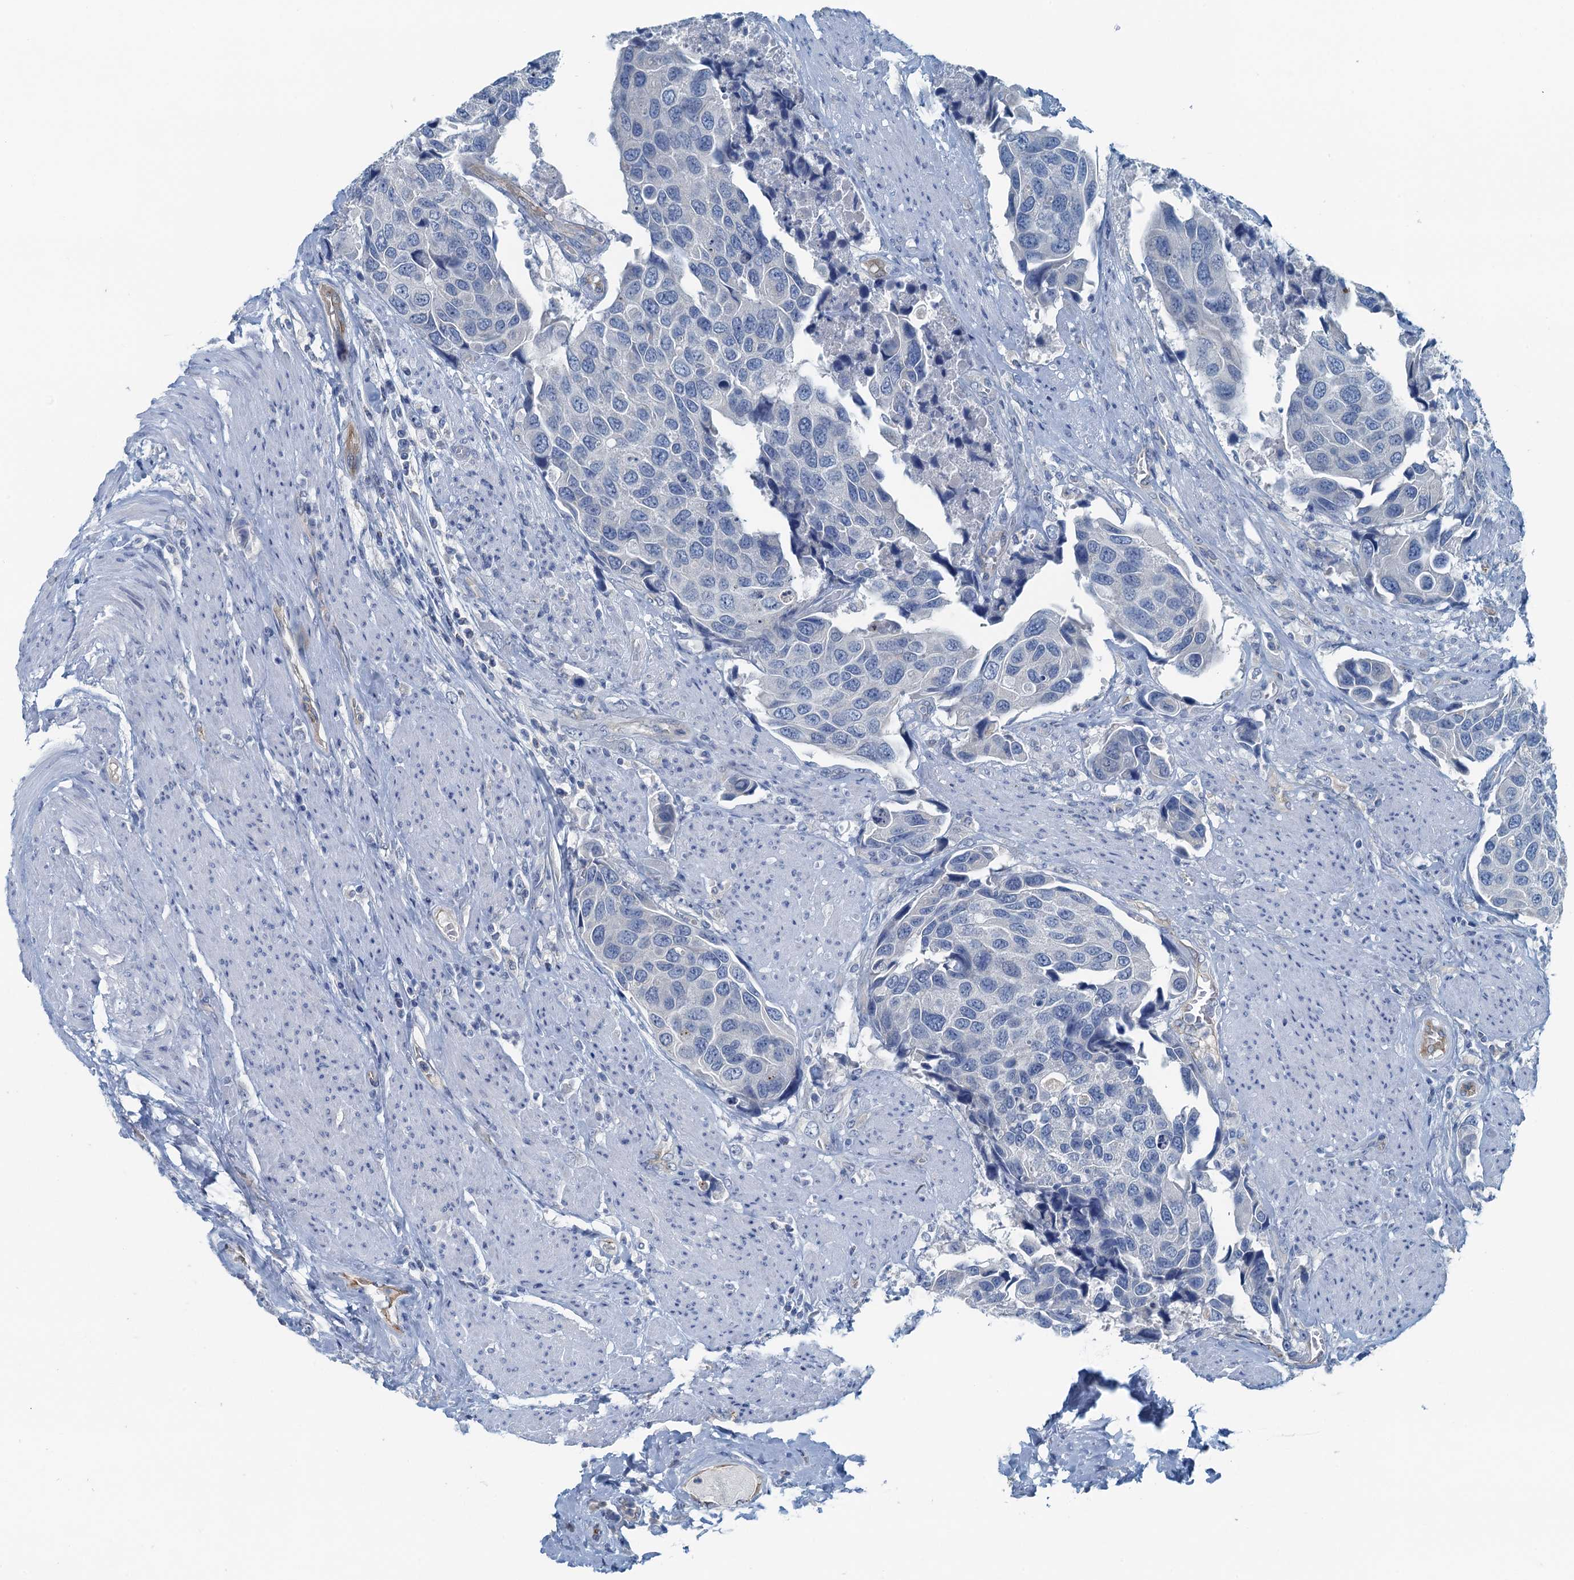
{"staining": {"intensity": "negative", "quantity": "none", "location": "none"}, "tissue": "urothelial cancer", "cell_type": "Tumor cells", "image_type": "cancer", "snomed": [{"axis": "morphology", "description": "Urothelial carcinoma, High grade"}, {"axis": "topography", "description": "Urinary bladder"}], "caption": "High power microscopy micrograph of an immunohistochemistry micrograph of urothelial cancer, revealing no significant expression in tumor cells.", "gene": "GFOD2", "patient": {"sex": "male", "age": 74}}